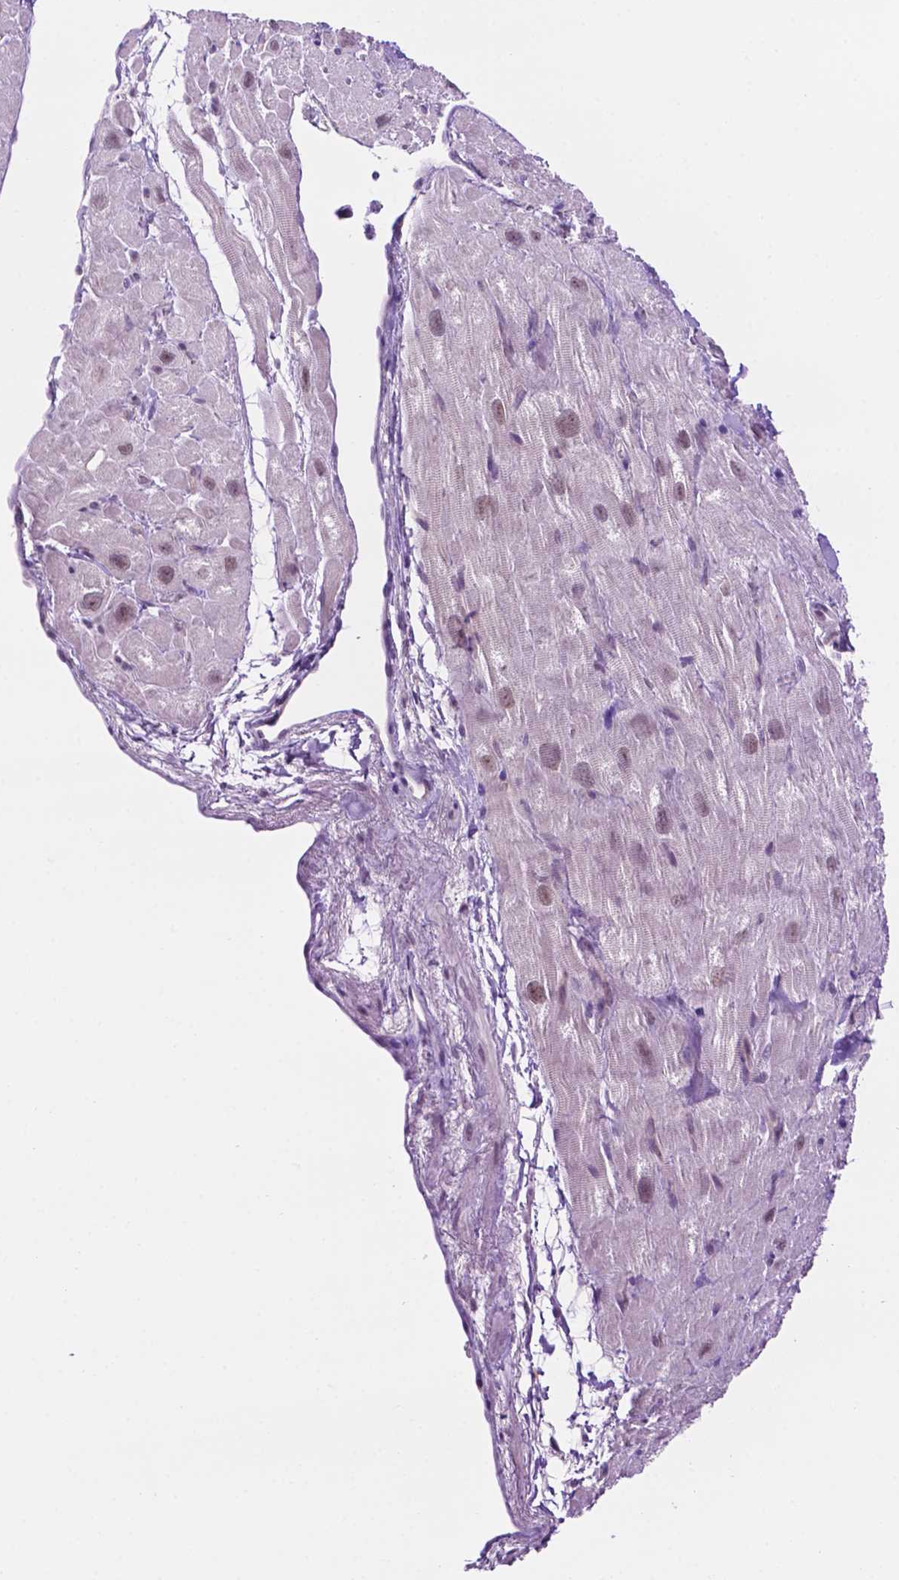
{"staining": {"intensity": "weak", "quantity": "25%-75%", "location": "nuclear"}, "tissue": "heart muscle", "cell_type": "Cardiomyocytes", "image_type": "normal", "snomed": [{"axis": "morphology", "description": "Normal tissue, NOS"}, {"axis": "topography", "description": "Heart"}], "caption": "An immunohistochemistry (IHC) photomicrograph of normal tissue is shown. Protein staining in brown highlights weak nuclear positivity in heart muscle within cardiomyocytes.", "gene": "TACSTD2", "patient": {"sex": "female", "age": 62}}